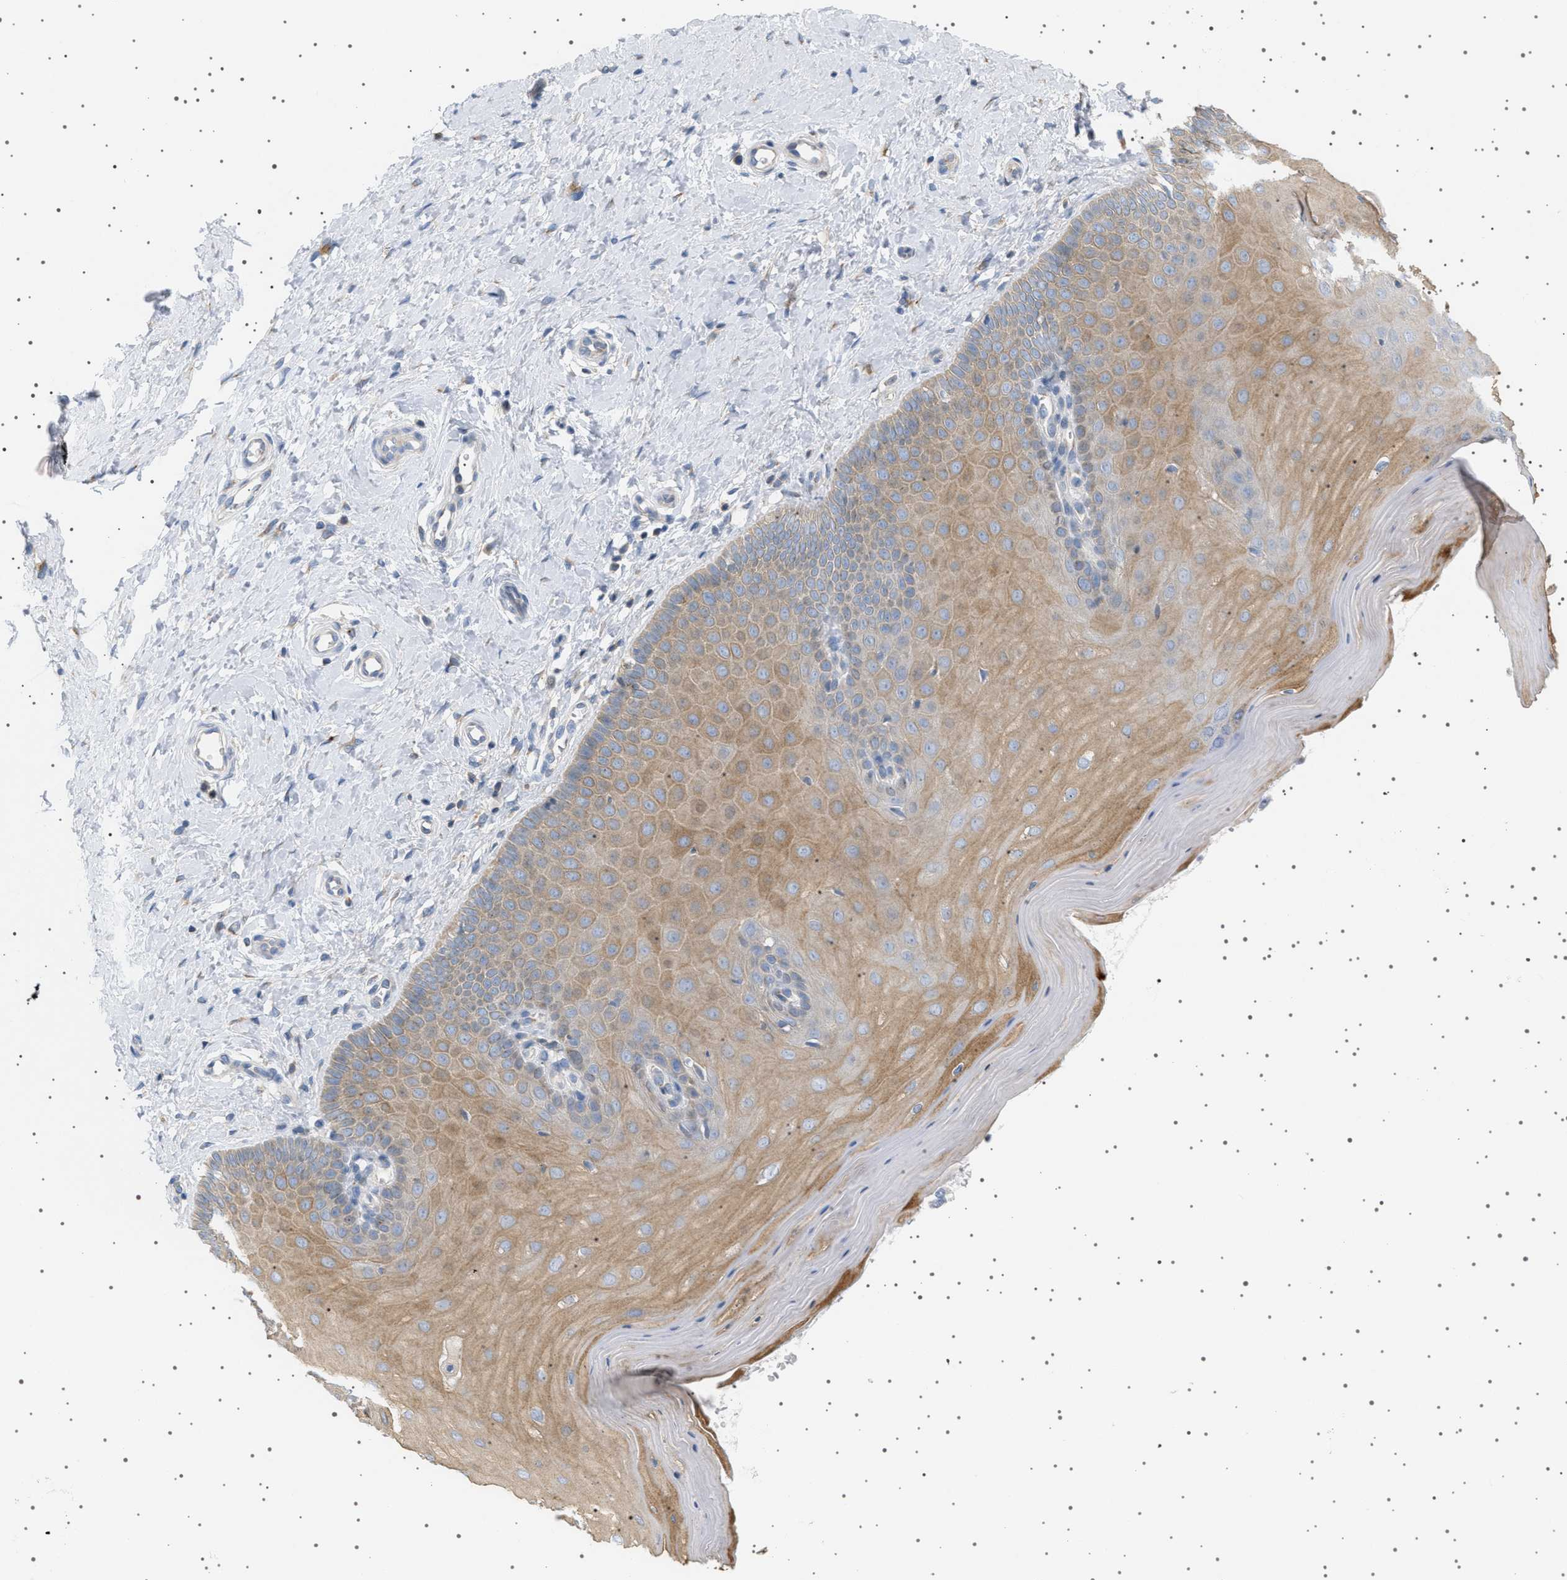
{"staining": {"intensity": "moderate", "quantity": "25%-75%", "location": "cytoplasmic/membranous"}, "tissue": "cervix", "cell_type": "Squamous epithelial cells", "image_type": "normal", "snomed": [{"axis": "morphology", "description": "Normal tissue, NOS"}, {"axis": "topography", "description": "Cervix"}], "caption": "The immunohistochemical stain highlights moderate cytoplasmic/membranous positivity in squamous epithelial cells of normal cervix. The protein is stained brown, and the nuclei are stained in blue (DAB (3,3'-diaminobenzidine) IHC with brightfield microscopy, high magnification).", "gene": "ADCY10", "patient": {"sex": "female", "age": 55}}